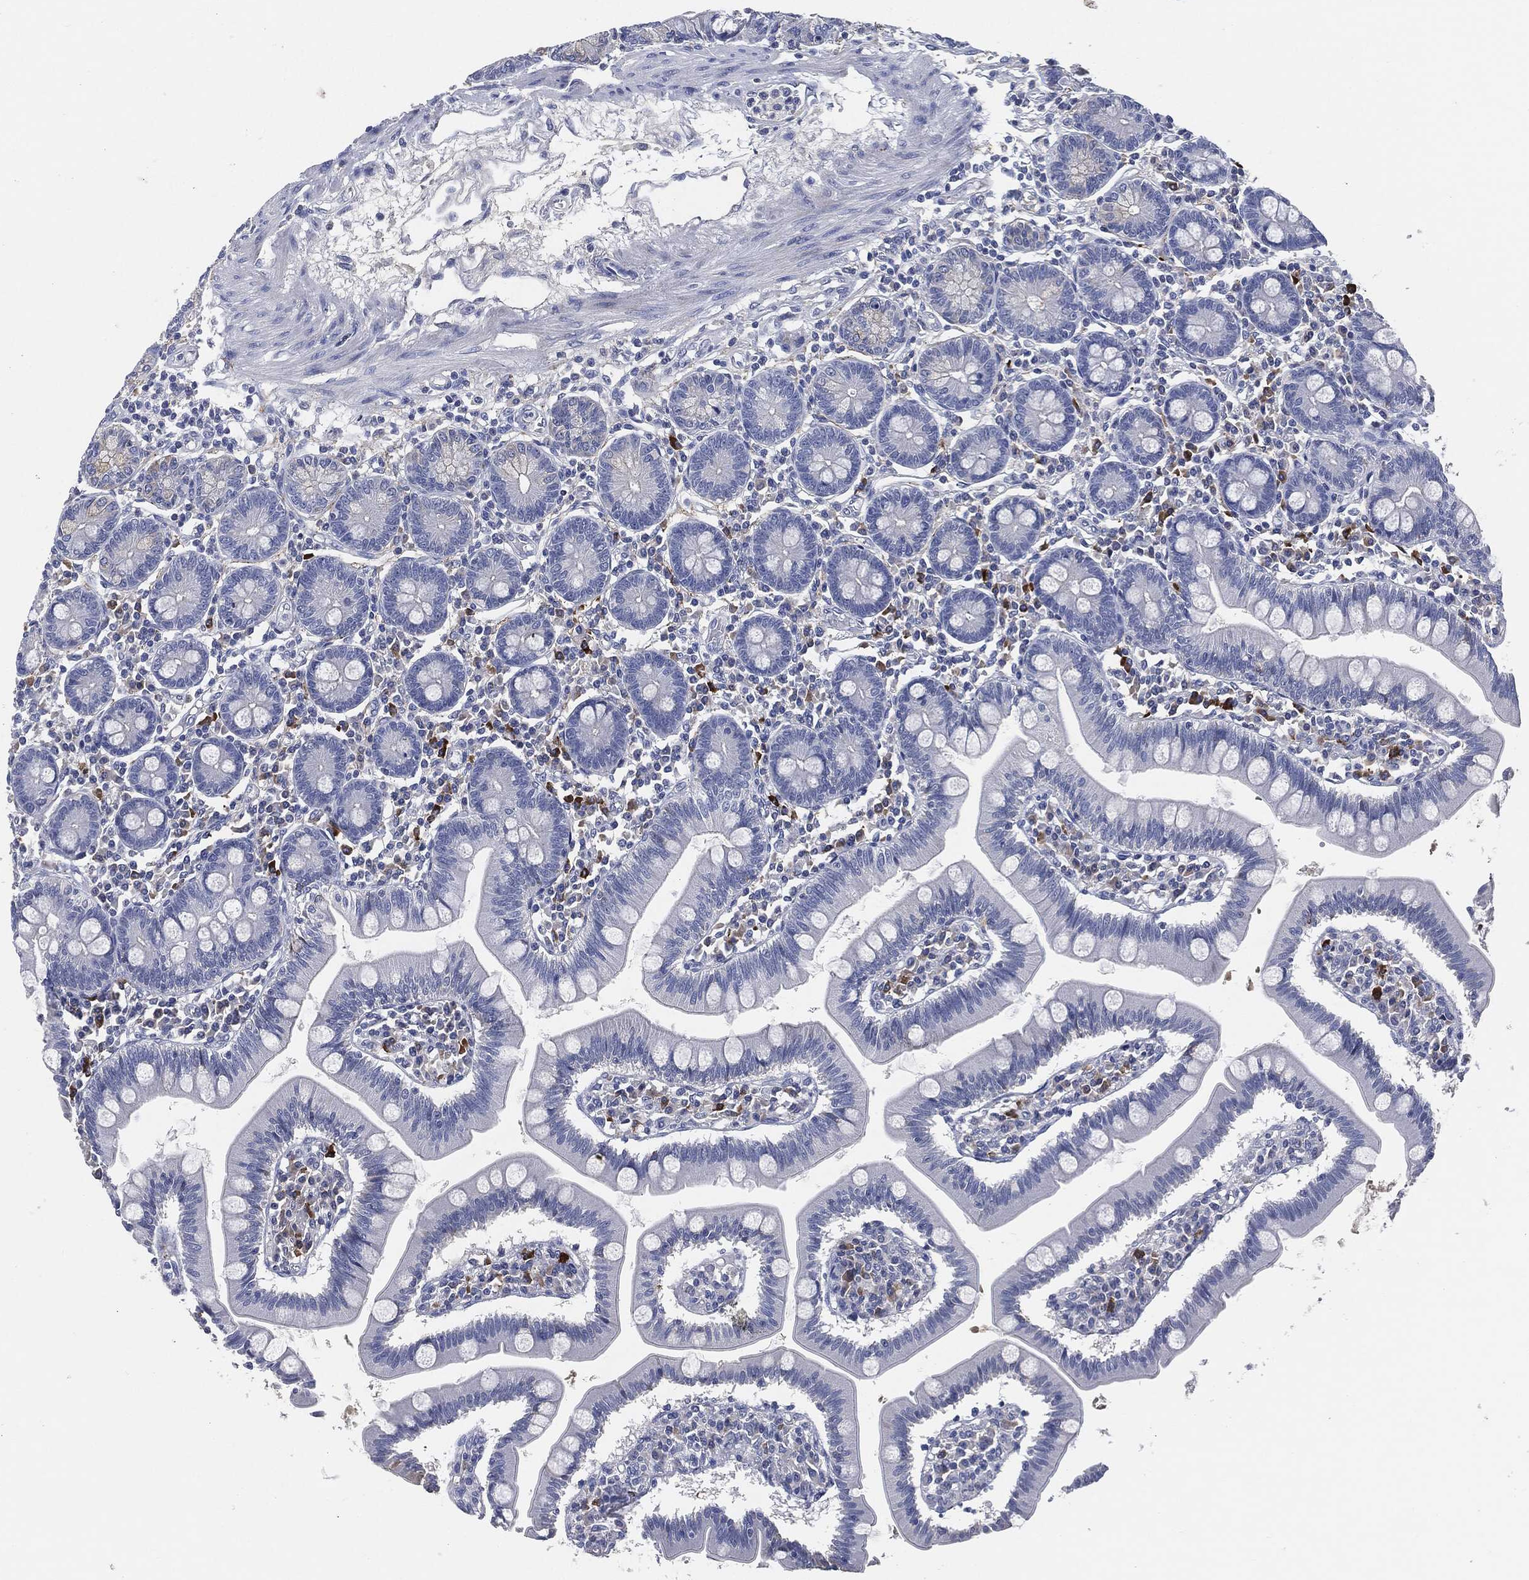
{"staining": {"intensity": "negative", "quantity": "none", "location": "none"}, "tissue": "small intestine", "cell_type": "Glandular cells", "image_type": "normal", "snomed": [{"axis": "morphology", "description": "Normal tissue, NOS"}, {"axis": "topography", "description": "Small intestine"}], "caption": "An IHC image of unremarkable small intestine is shown. There is no staining in glandular cells of small intestine. The staining was performed using DAB to visualize the protein expression in brown, while the nuclei were stained in blue with hematoxylin (Magnification: 20x).", "gene": "CD27", "patient": {"sex": "male", "age": 88}}